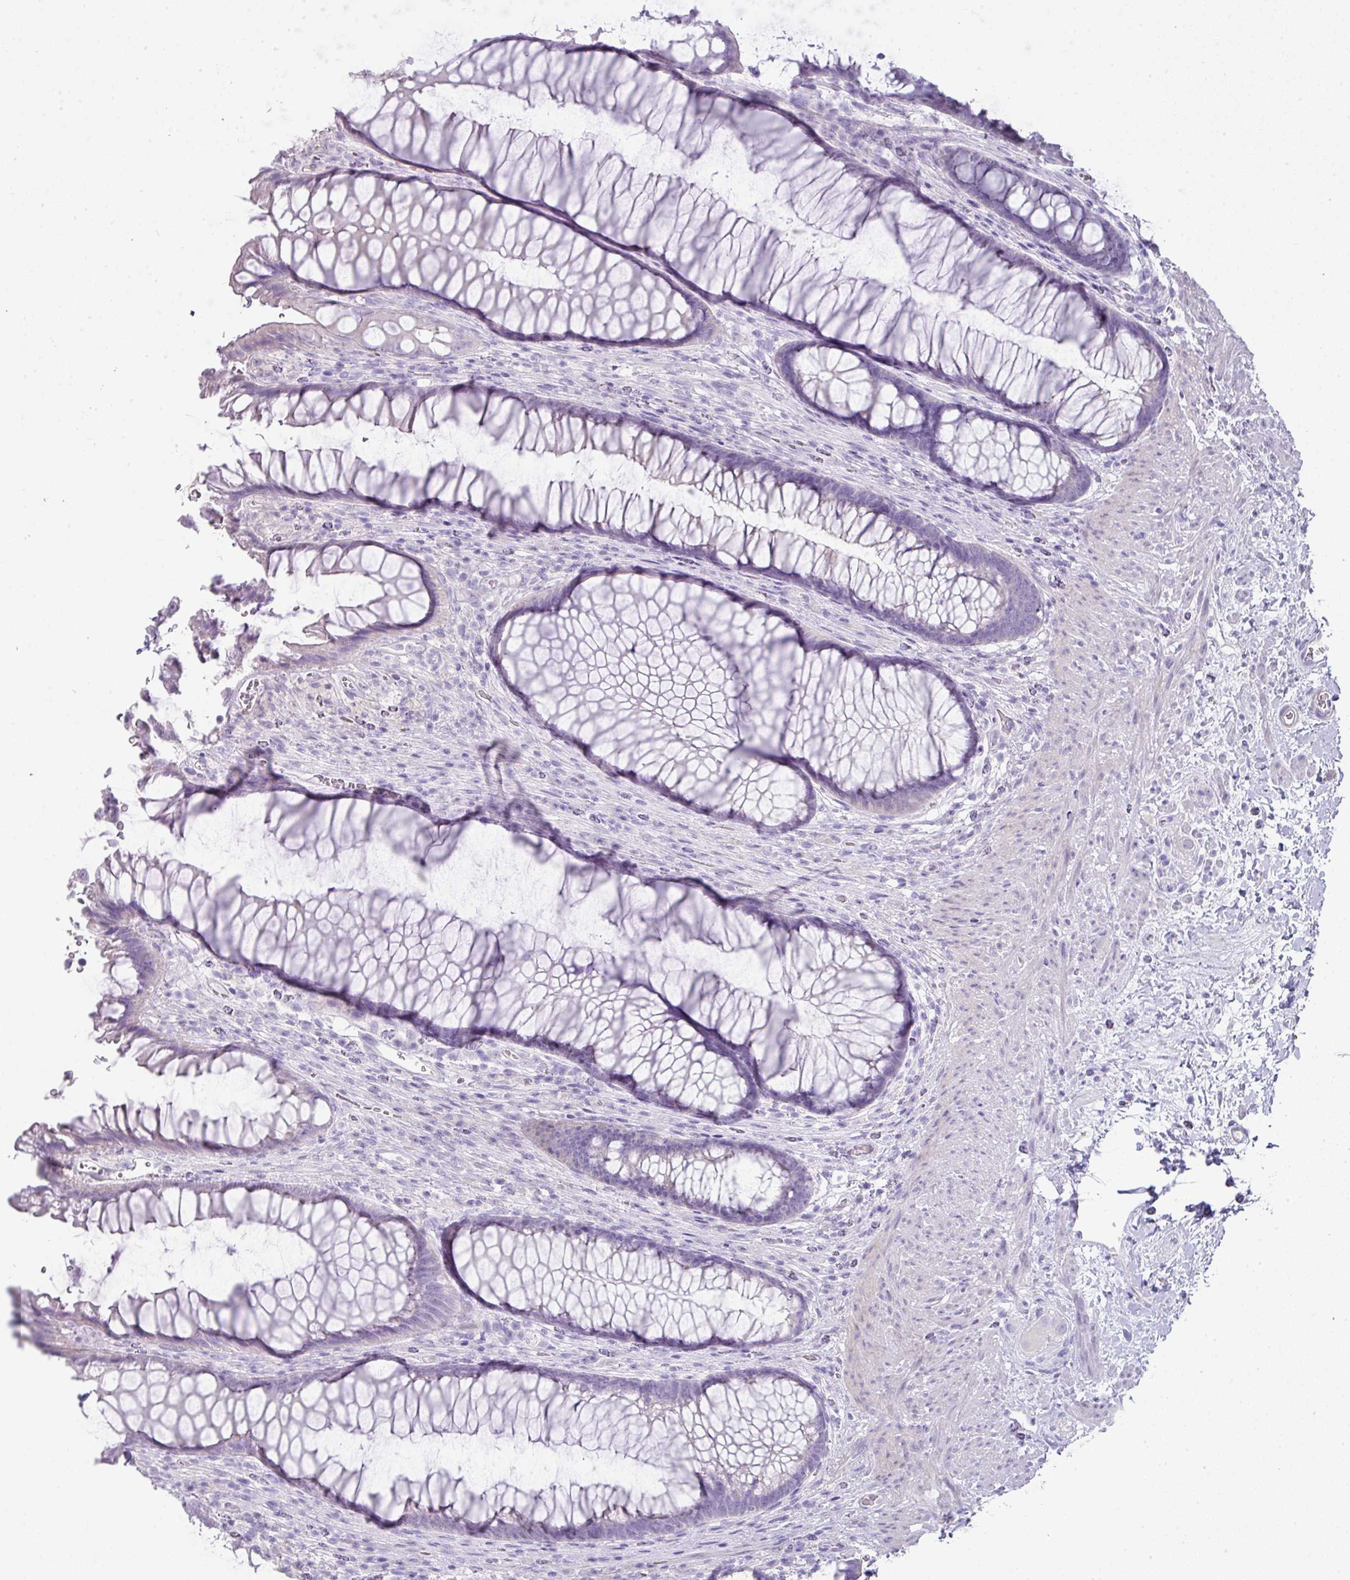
{"staining": {"intensity": "negative", "quantity": "none", "location": "none"}, "tissue": "rectum", "cell_type": "Glandular cells", "image_type": "normal", "snomed": [{"axis": "morphology", "description": "Normal tissue, NOS"}, {"axis": "topography", "description": "Smooth muscle"}, {"axis": "topography", "description": "Rectum"}], "caption": "A high-resolution image shows IHC staining of normal rectum, which demonstrates no significant positivity in glandular cells. Nuclei are stained in blue.", "gene": "GLI4", "patient": {"sex": "male", "age": 53}}